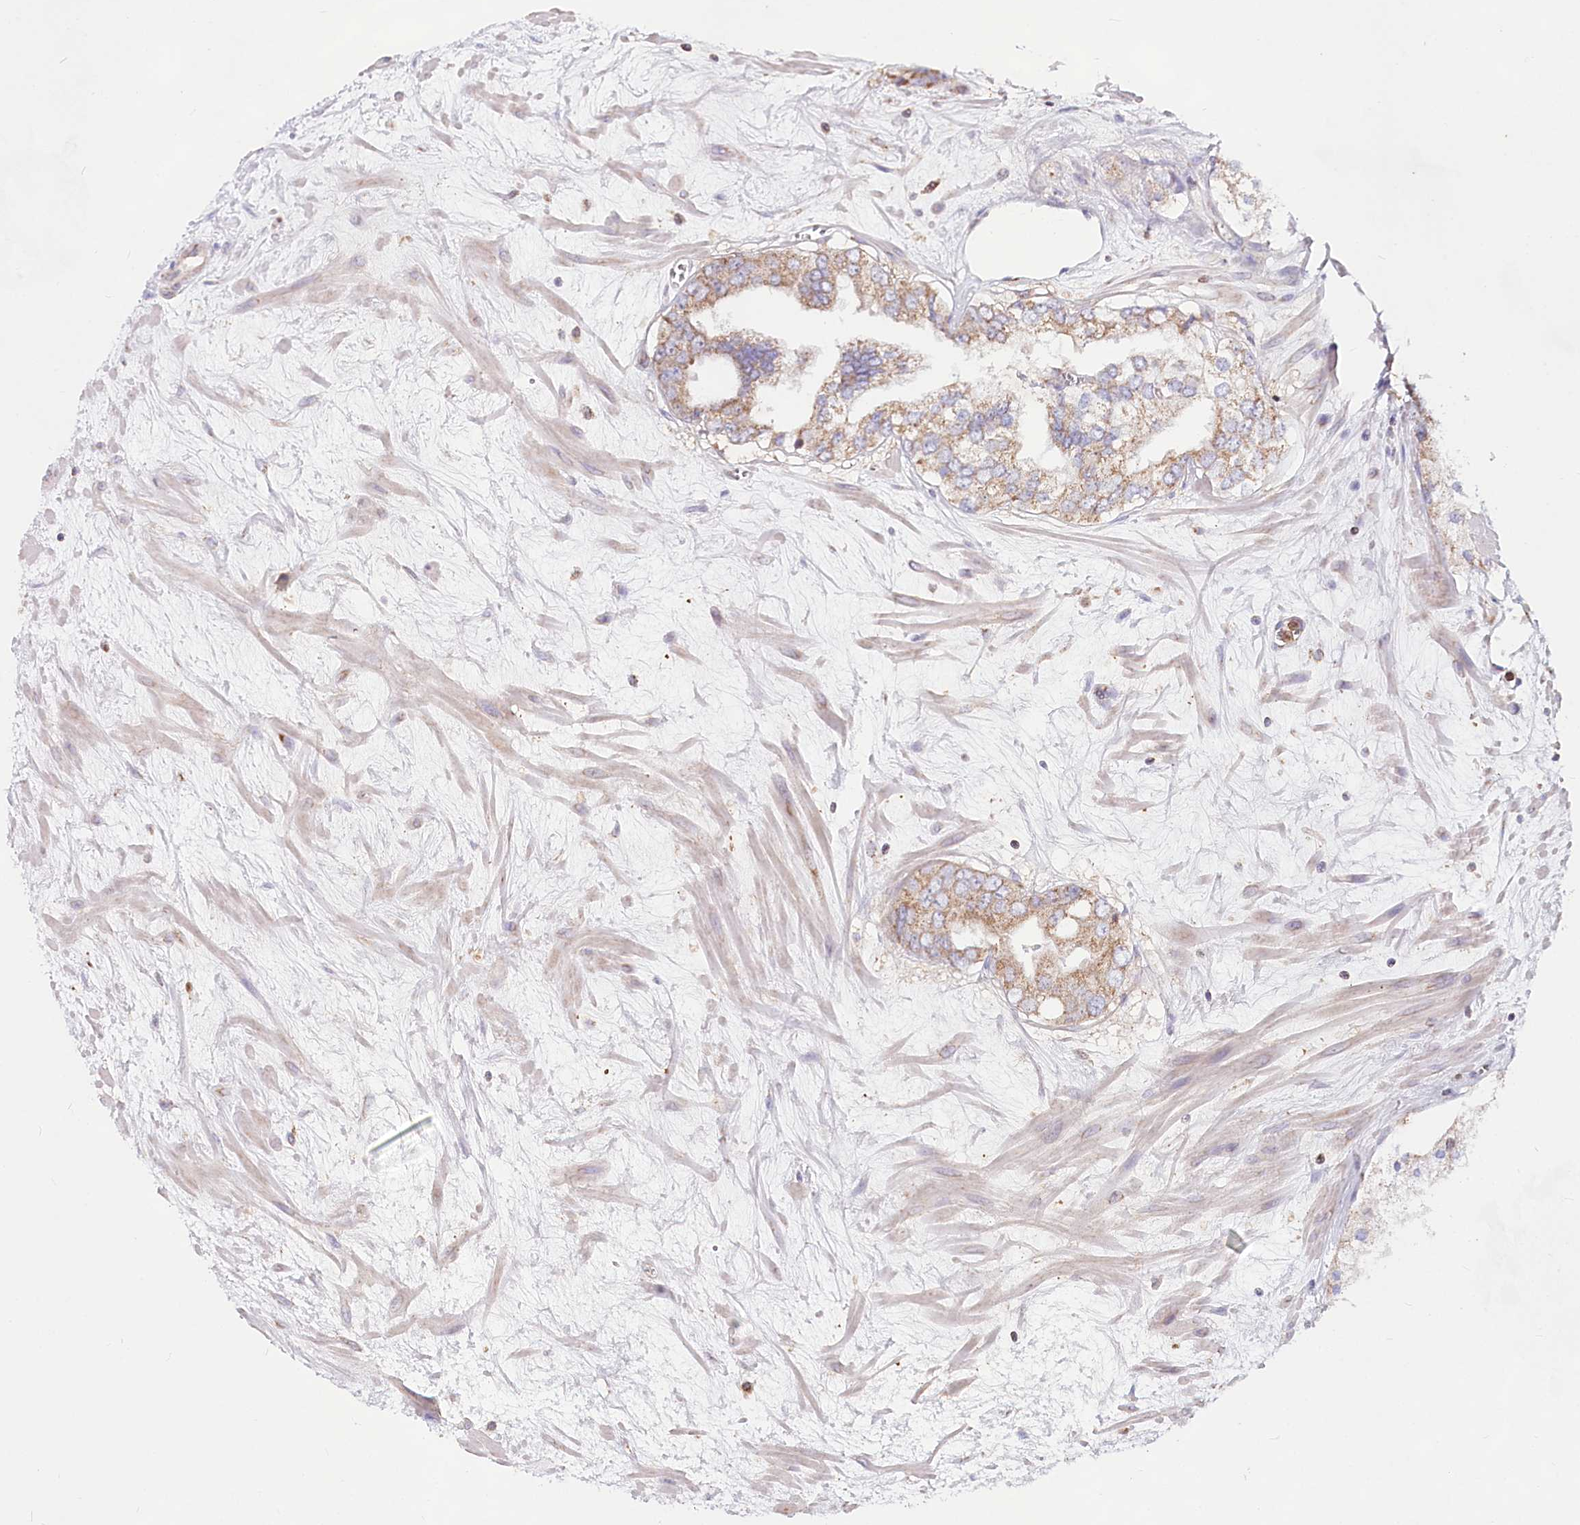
{"staining": {"intensity": "weak", "quantity": ">75%", "location": "cytoplasmic/membranous"}, "tissue": "prostate cancer", "cell_type": "Tumor cells", "image_type": "cancer", "snomed": [{"axis": "morphology", "description": "Adenocarcinoma, High grade"}, {"axis": "topography", "description": "Prostate"}], "caption": "IHC photomicrograph of prostate cancer stained for a protein (brown), which demonstrates low levels of weak cytoplasmic/membranous expression in about >75% of tumor cells.", "gene": "TASOR2", "patient": {"sex": "male", "age": 66}}